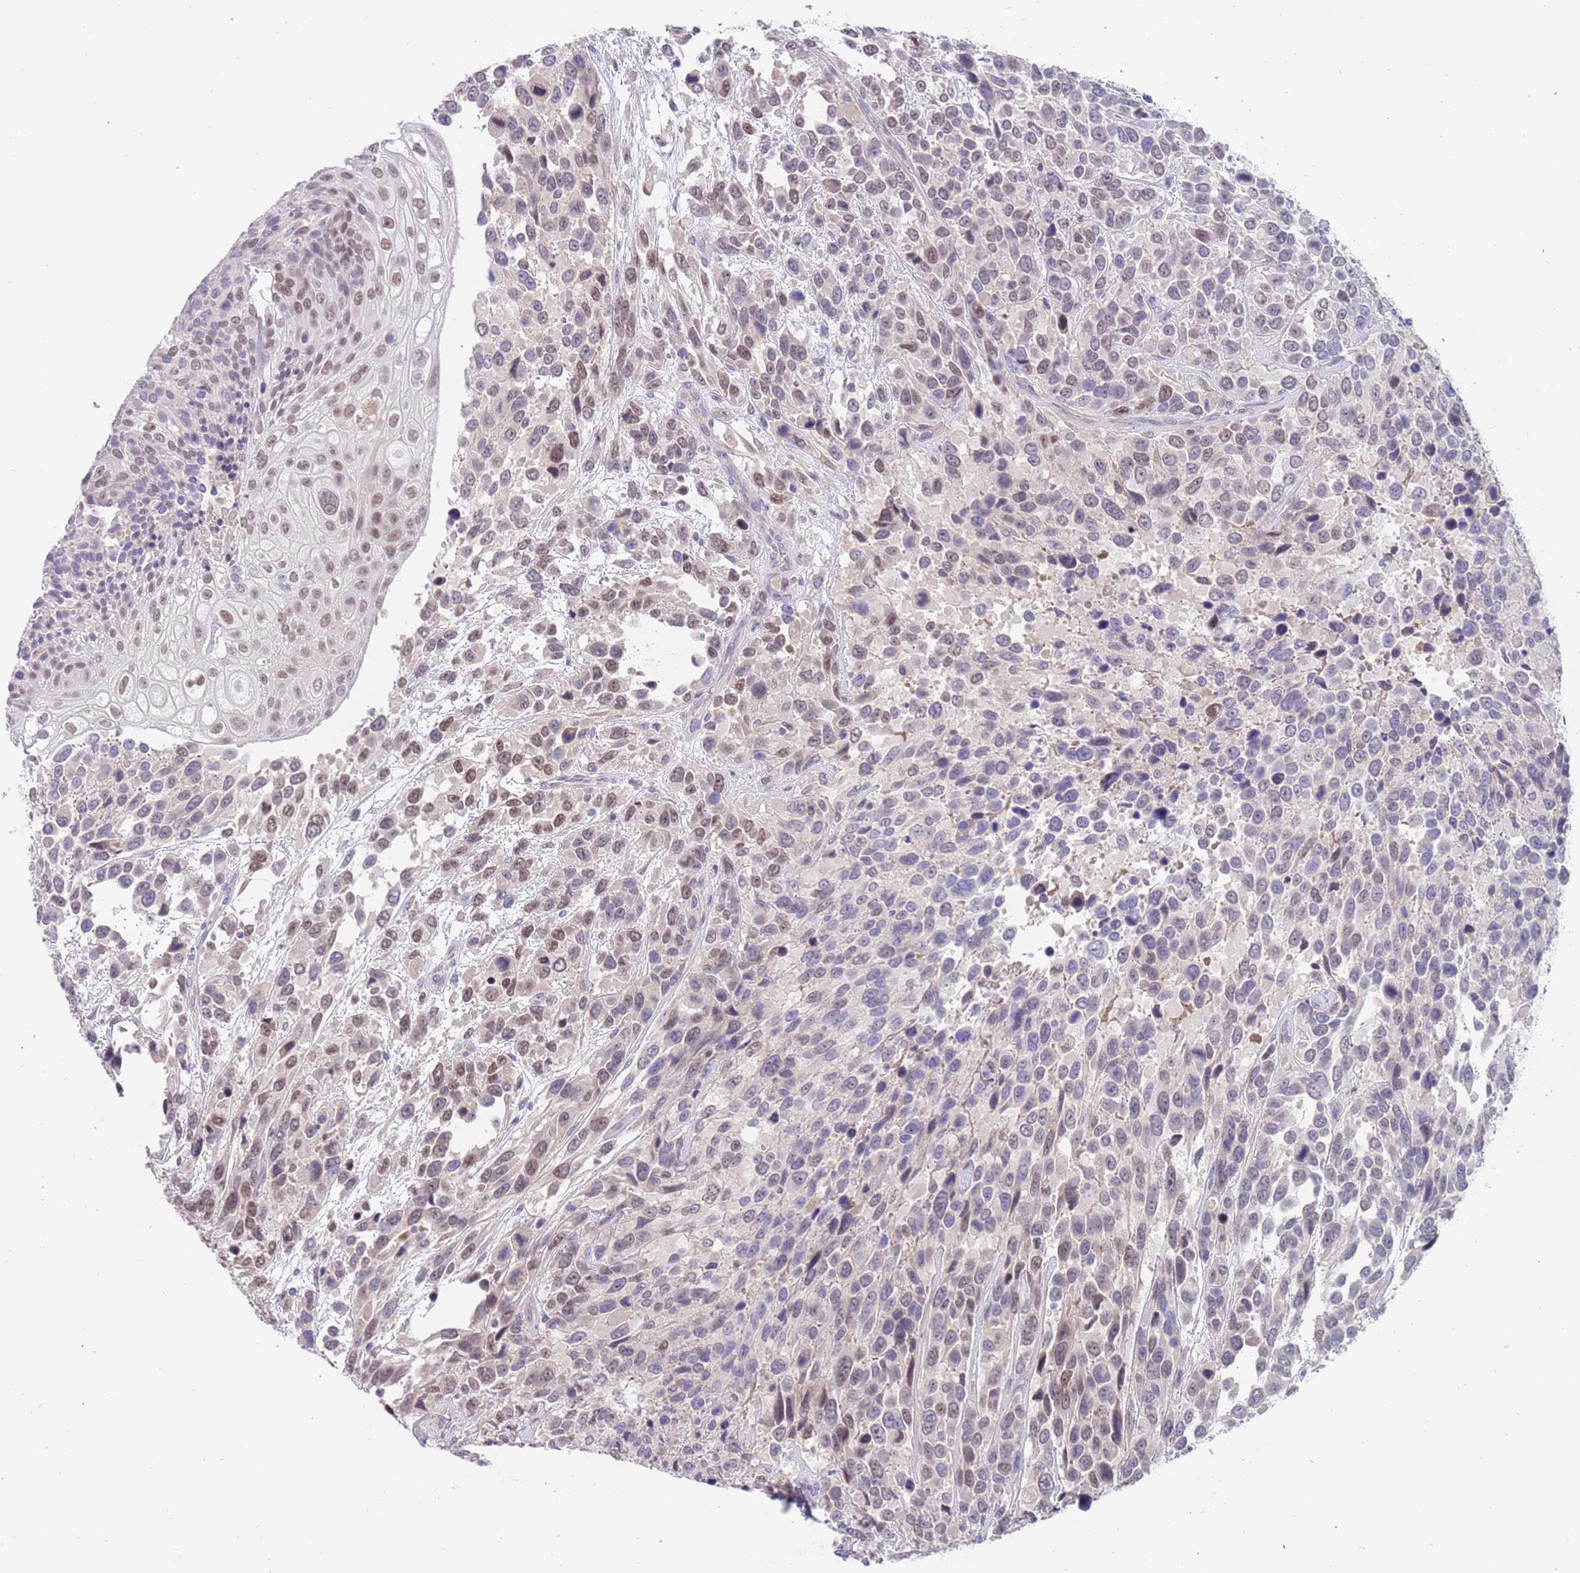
{"staining": {"intensity": "moderate", "quantity": "25%-75%", "location": "nuclear"}, "tissue": "urothelial cancer", "cell_type": "Tumor cells", "image_type": "cancer", "snomed": [{"axis": "morphology", "description": "Urothelial carcinoma, High grade"}, {"axis": "topography", "description": "Urinary bladder"}], "caption": "DAB (3,3'-diaminobenzidine) immunohistochemical staining of human high-grade urothelial carcinoma shows moderate nuclear protein positivity in approximately 25%-75% of tumor cells.", "gene": "ZNF746", "patient": {"sex": "female", "age": 70}}